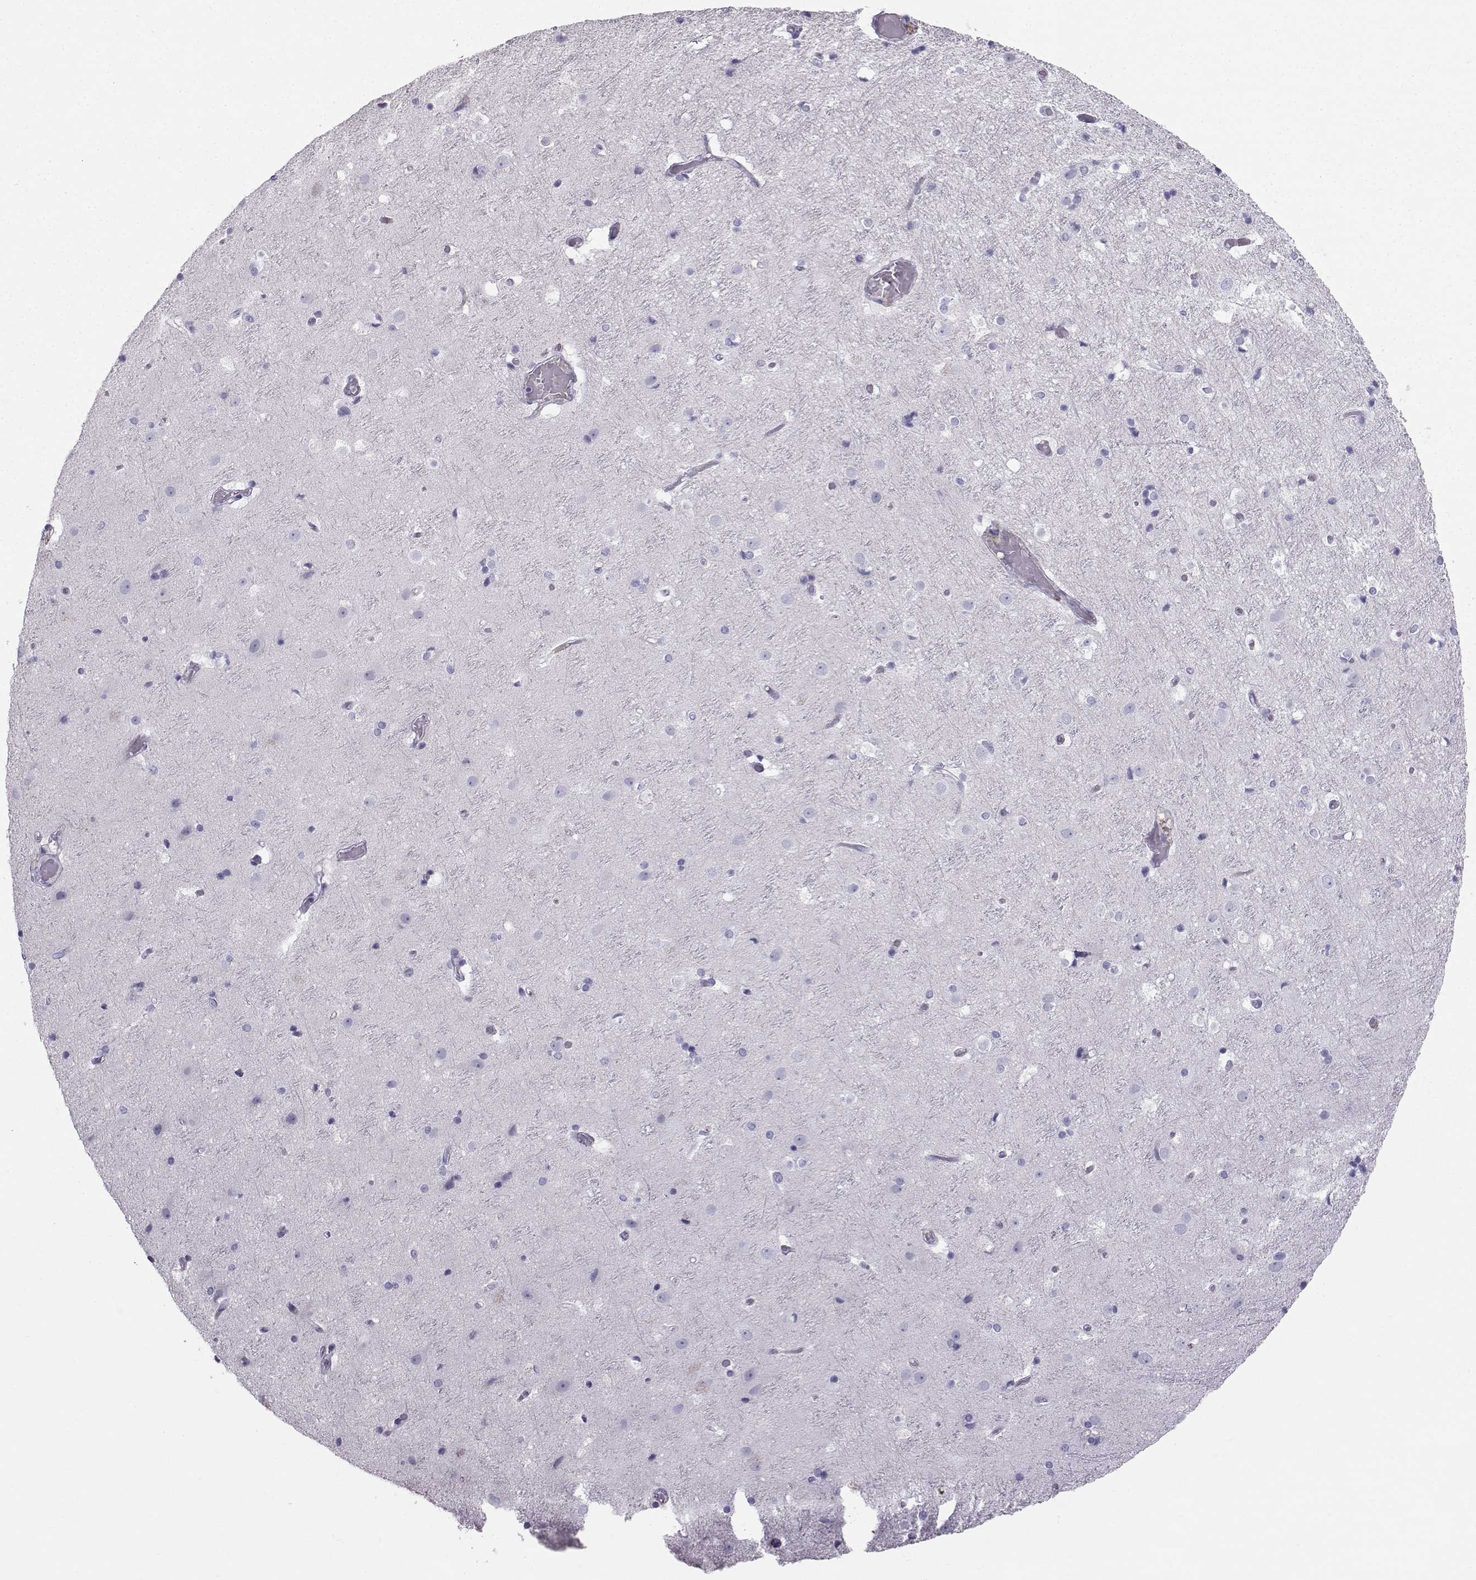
{"staining": {"intensity": "negative", "quantity": "none", "location": "none"}, "tissue": "cerebral cortex", "cell_type": "Endothelial cells", "image_type": "normal", "snomed": [{"axis": "morphology", "description": "Normal tissue, NOS"}, {"axis": "topography", "description": "Cerebral cortex"}], "caption": "This is an IHC photomicrograph of unremarkable human cerebral cortex. There is no expression in endothelial cells.", "gene": "IQCD", "patient": {"sex": "female", "age": 52}}